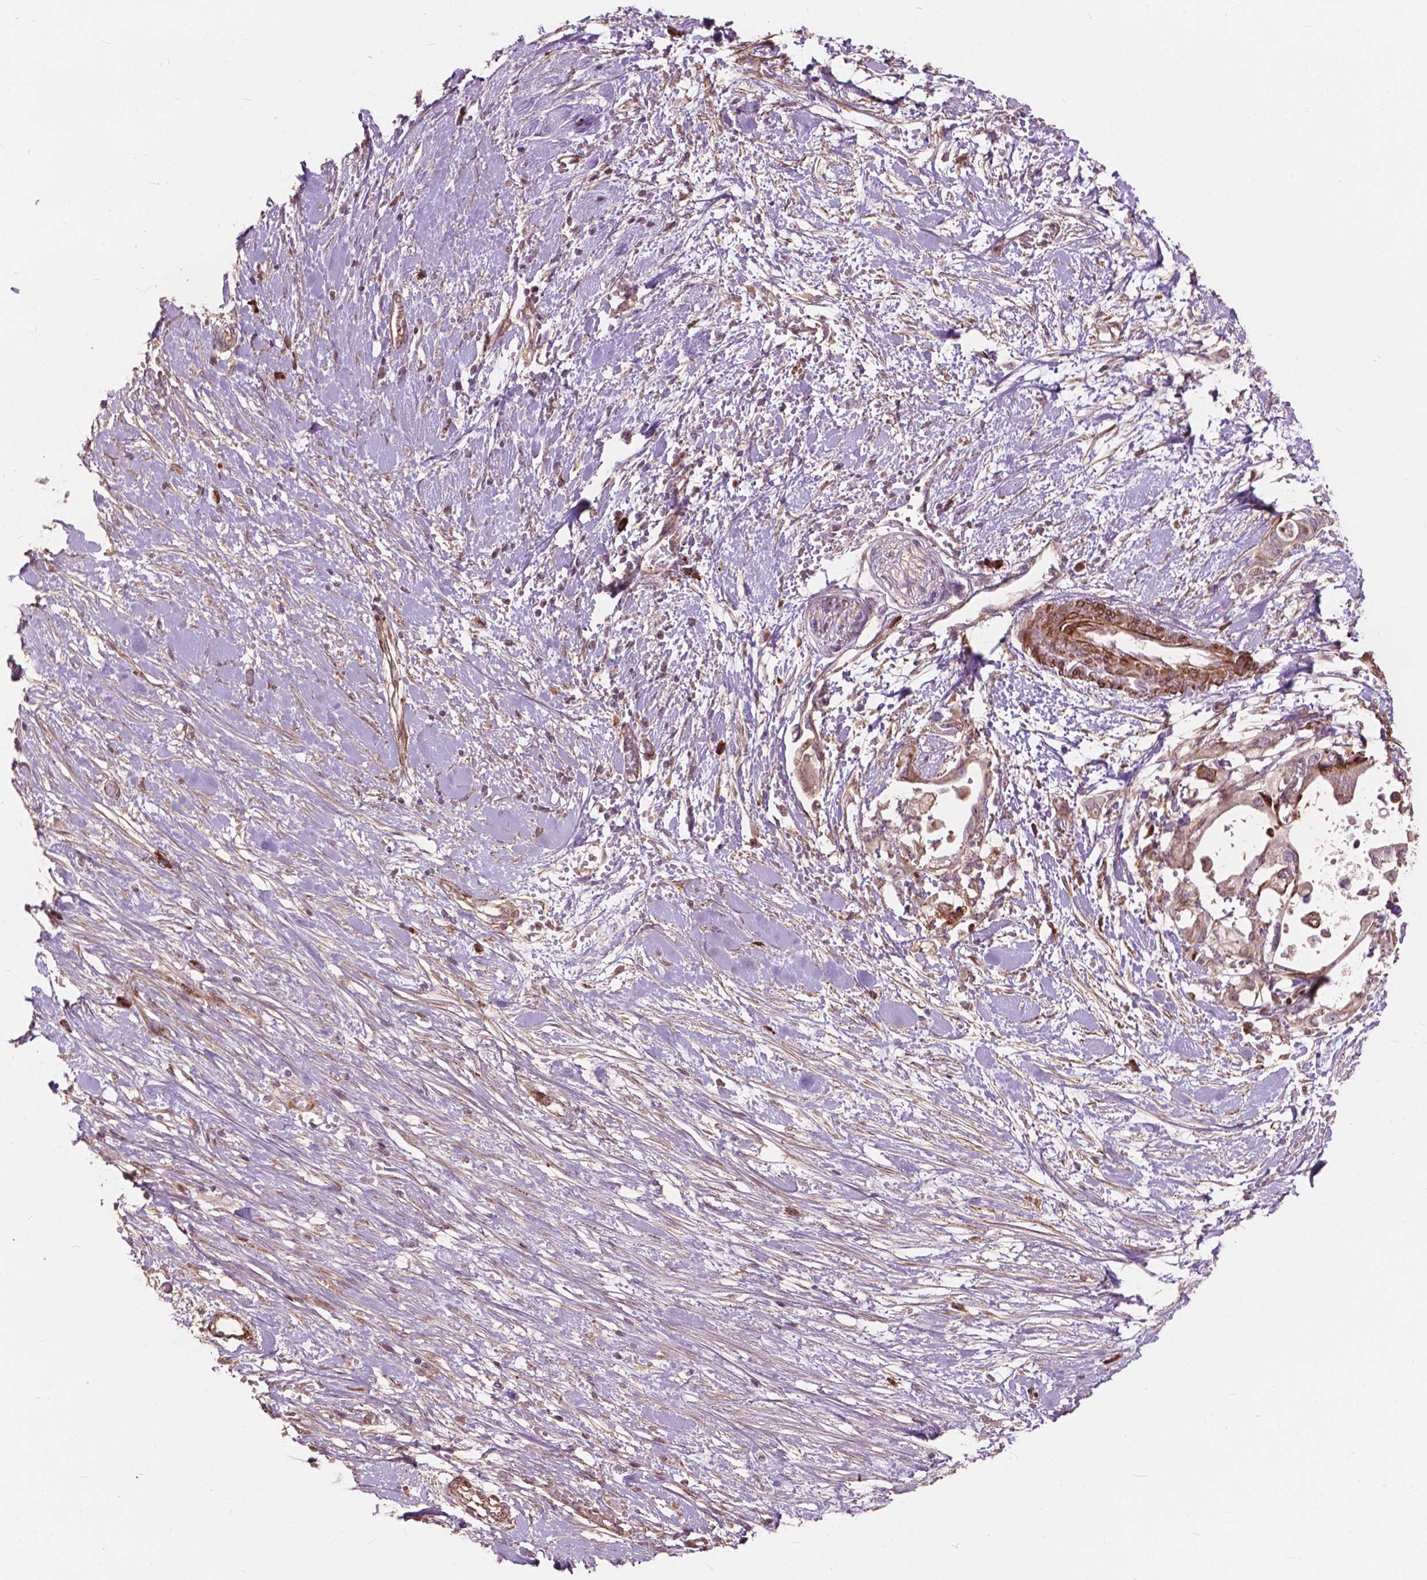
{"staining": {"intensity": "weak", "quantity": "25%-75%", "location": "cytoplasmic/membranous"}, "tissue": "pancreatic cancer", "cell_type": "Tumor cells", "image_type": "cancer", "snomed": [{"axis": "morphology", "description": "Adenocarcinoma, NOS"}, {"axis": "topography", "description": "Pancreas"}], "caption": "Immunohistochemical staining of human pancreatic cancer (adenocarcinoma) displays low levels of weak cytoplasmic/membranous positivity in approximately 25%-75% of tumor cells.", "gene": "FNIP1", "patient": {"sex": "female", "age": 63}}